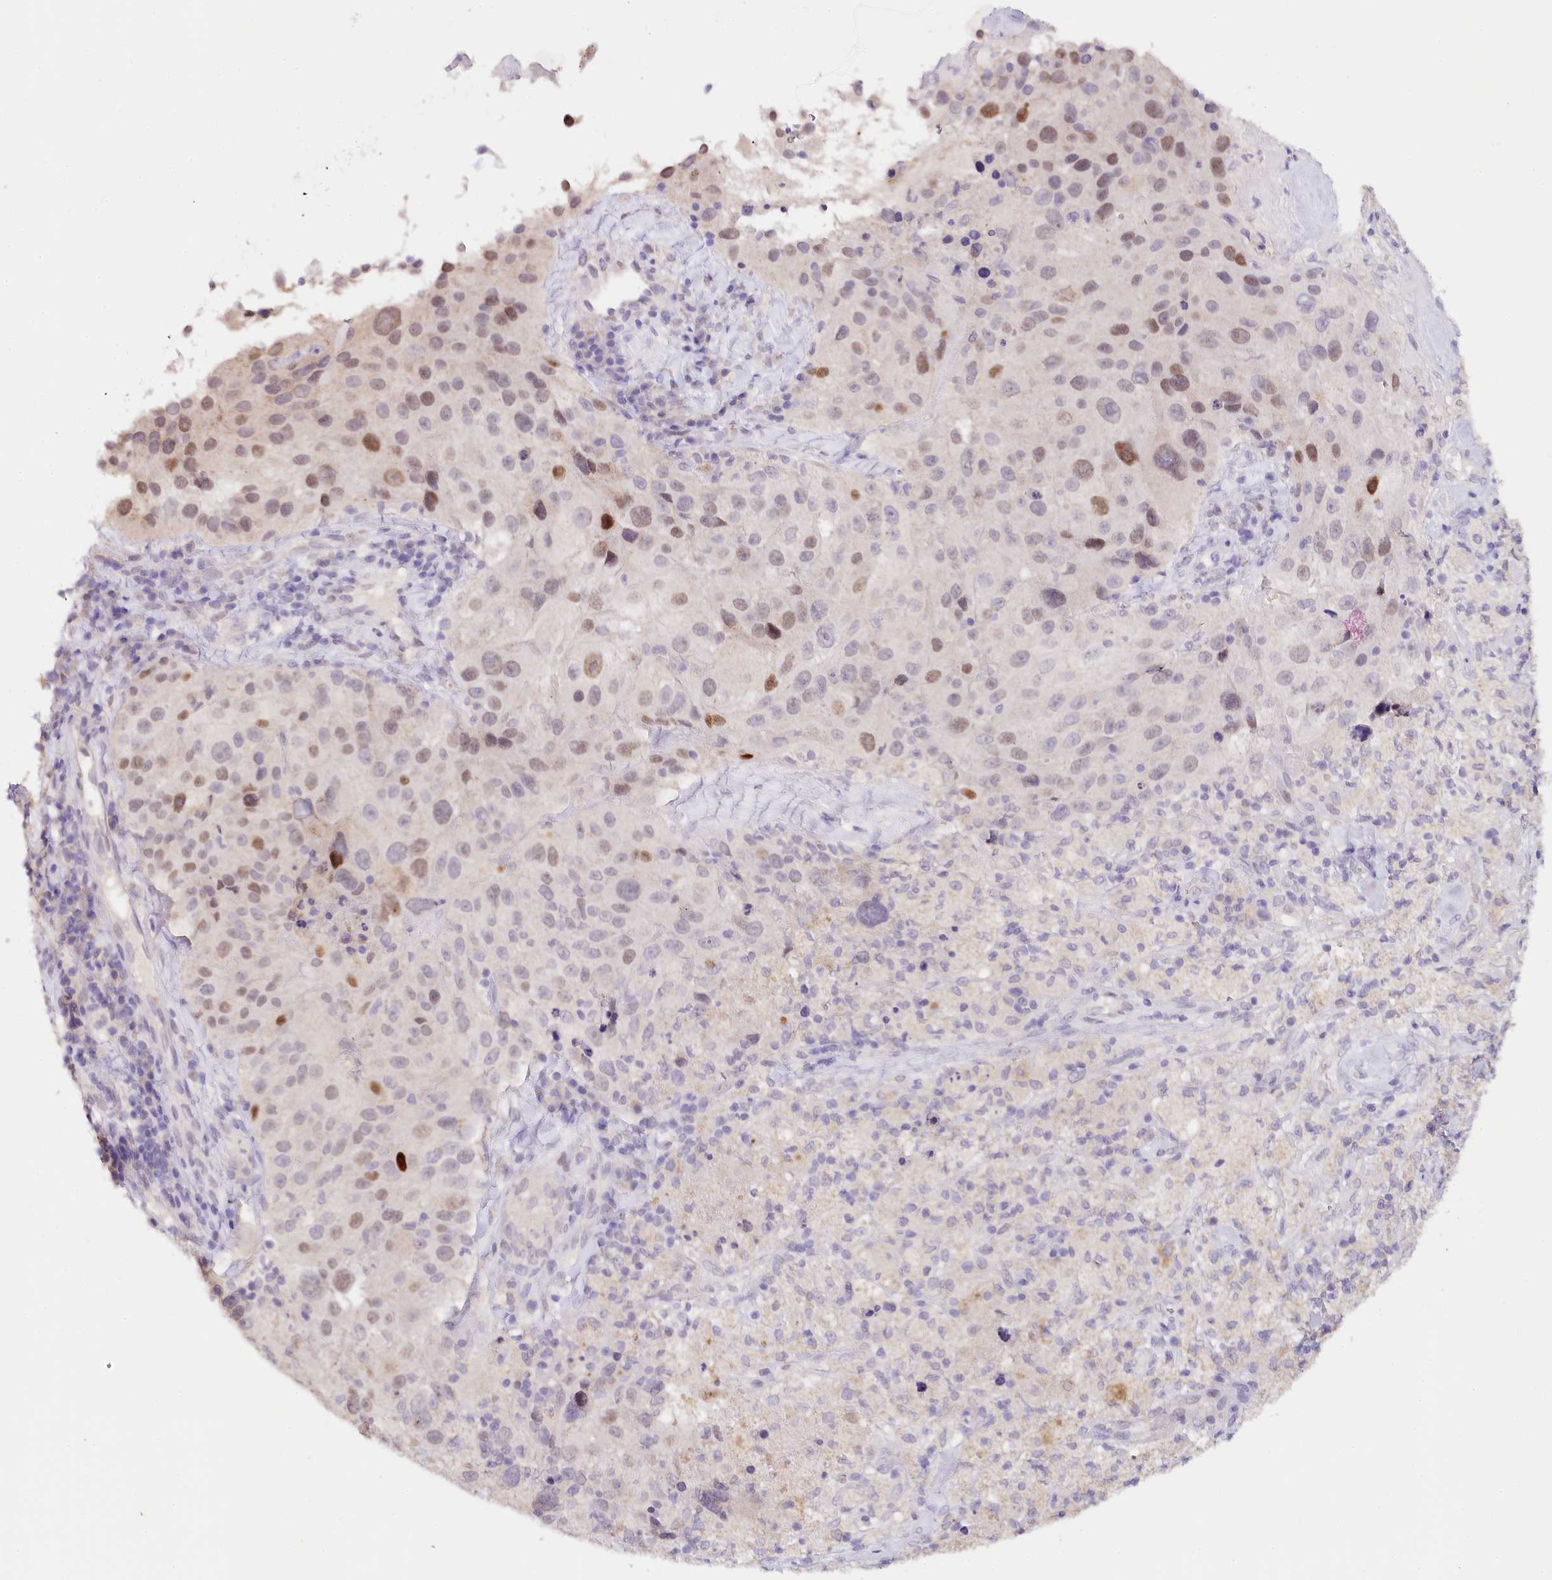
{"staining": {"intensity": "moderate", "quantity": "<25%", "location": "nuclear"}, "tissue": "melanoma", "cell_type": "Tumor cells", "image_type": "cancer", "snomed": [{"axis": "morphology", "description": "Malignant melanoma, Metastatic site"}, {"axis": "topography", "description": "Lymph node"}], "caption": "Moderate nuclear staining for a protein is identified in about <25% of tumor cells of melanoma using immunohistochemistry (IHC).", "gene": "TP53", "patient": {"sex": "male", "age": 62}}